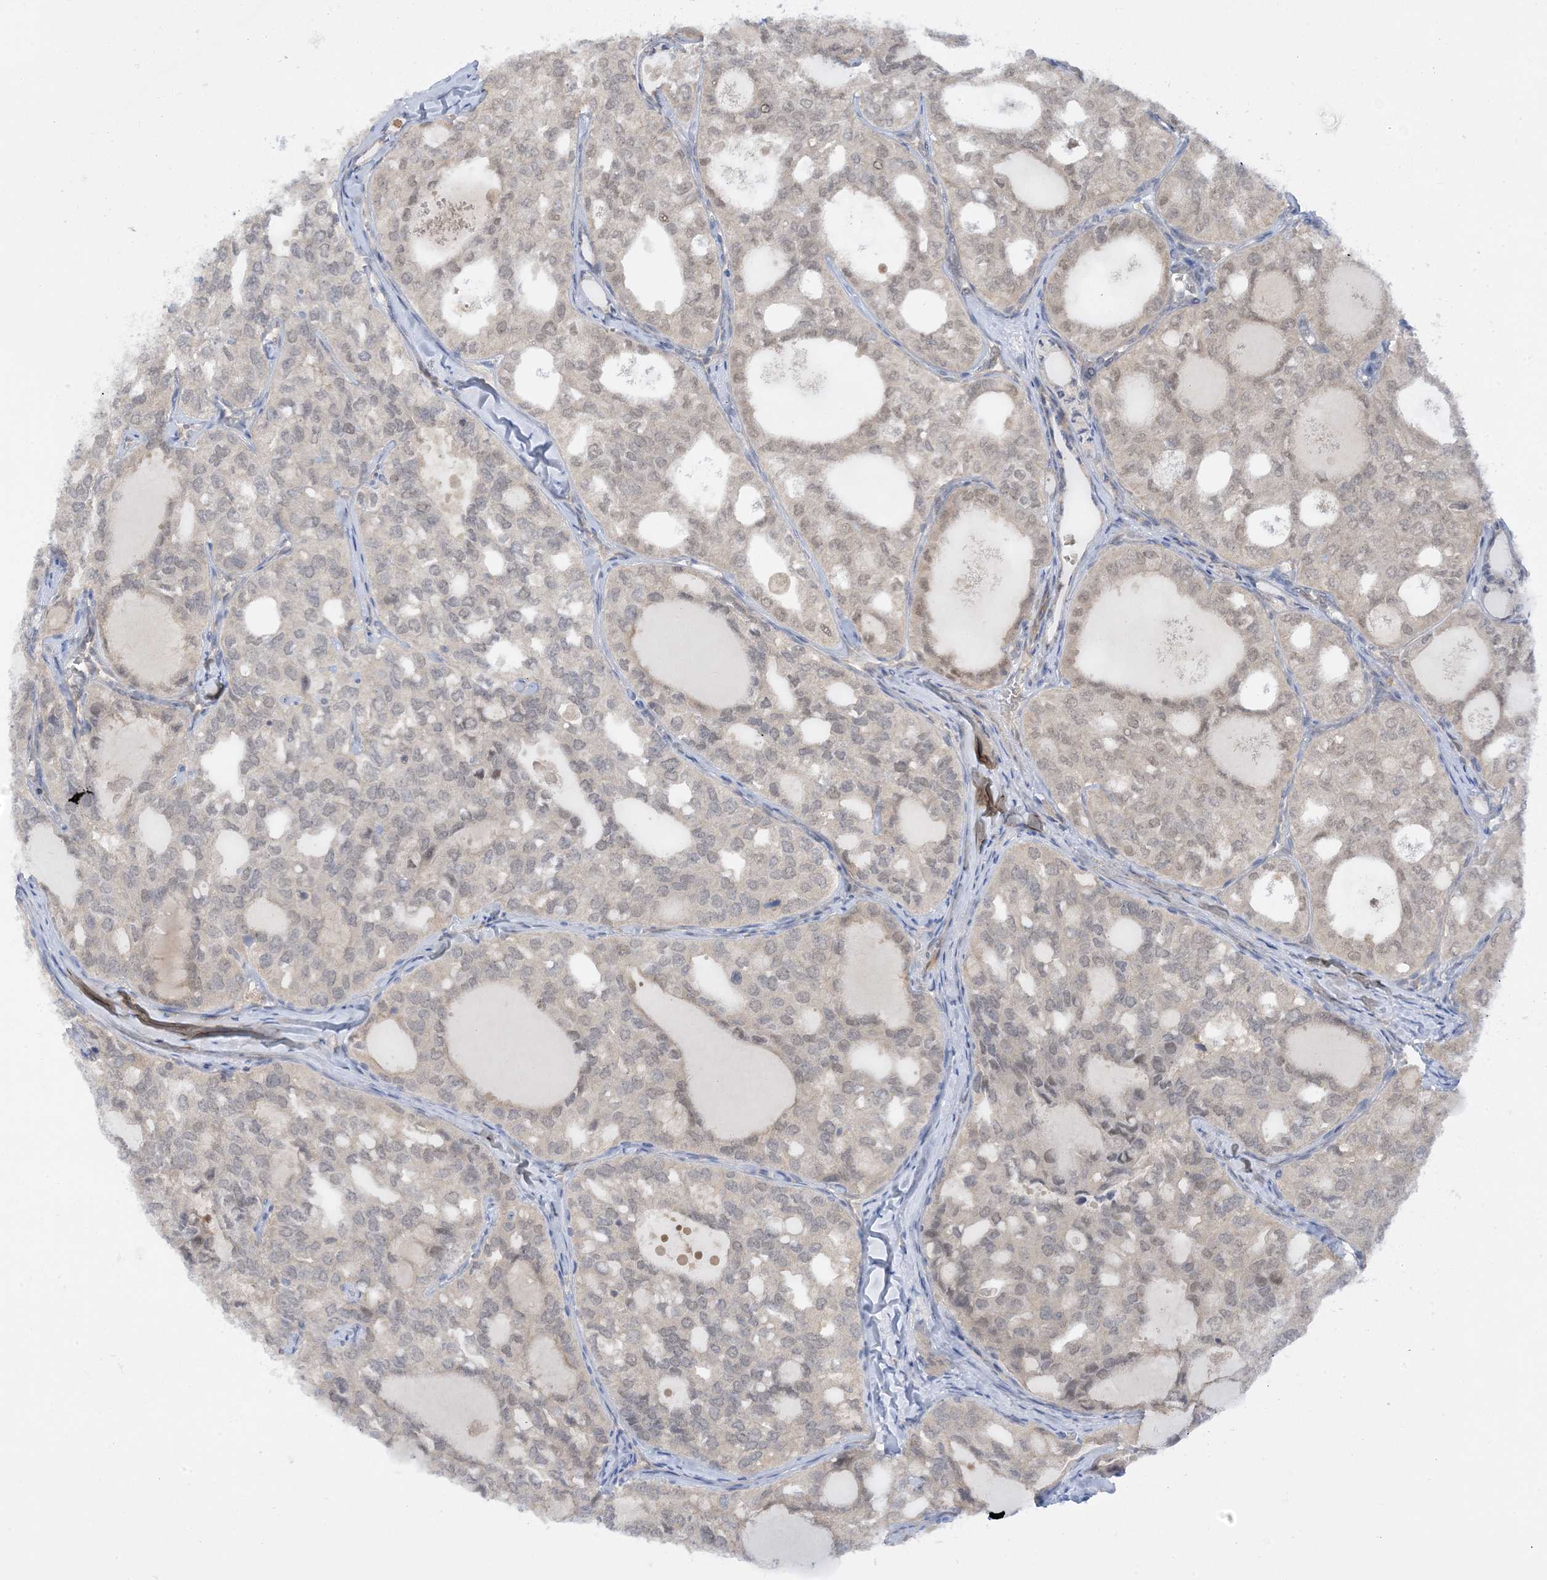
{"staining": {"intensity": "weak", "quantity": "<25%", "location": "nuclear"}, "tissue": "thyroid cancer", "cell_type": "Tumor cells", "image_type": "cancer", "snomed": [{"axis": "morphology", "description": "Follicular adenoma carcinoma, NOS"}, {"axis": "topography", "description": "Thyroid gland"}], "caption": "Immunohistochemistry (IHC) image of neoplastic tissue: follicular adenoma carcinoma (thyroid) stained with DAB exhibits no significant protein staining in tumor cells.", "gene": "WDR26", "patient": {"sex": "male", "age": 75}}